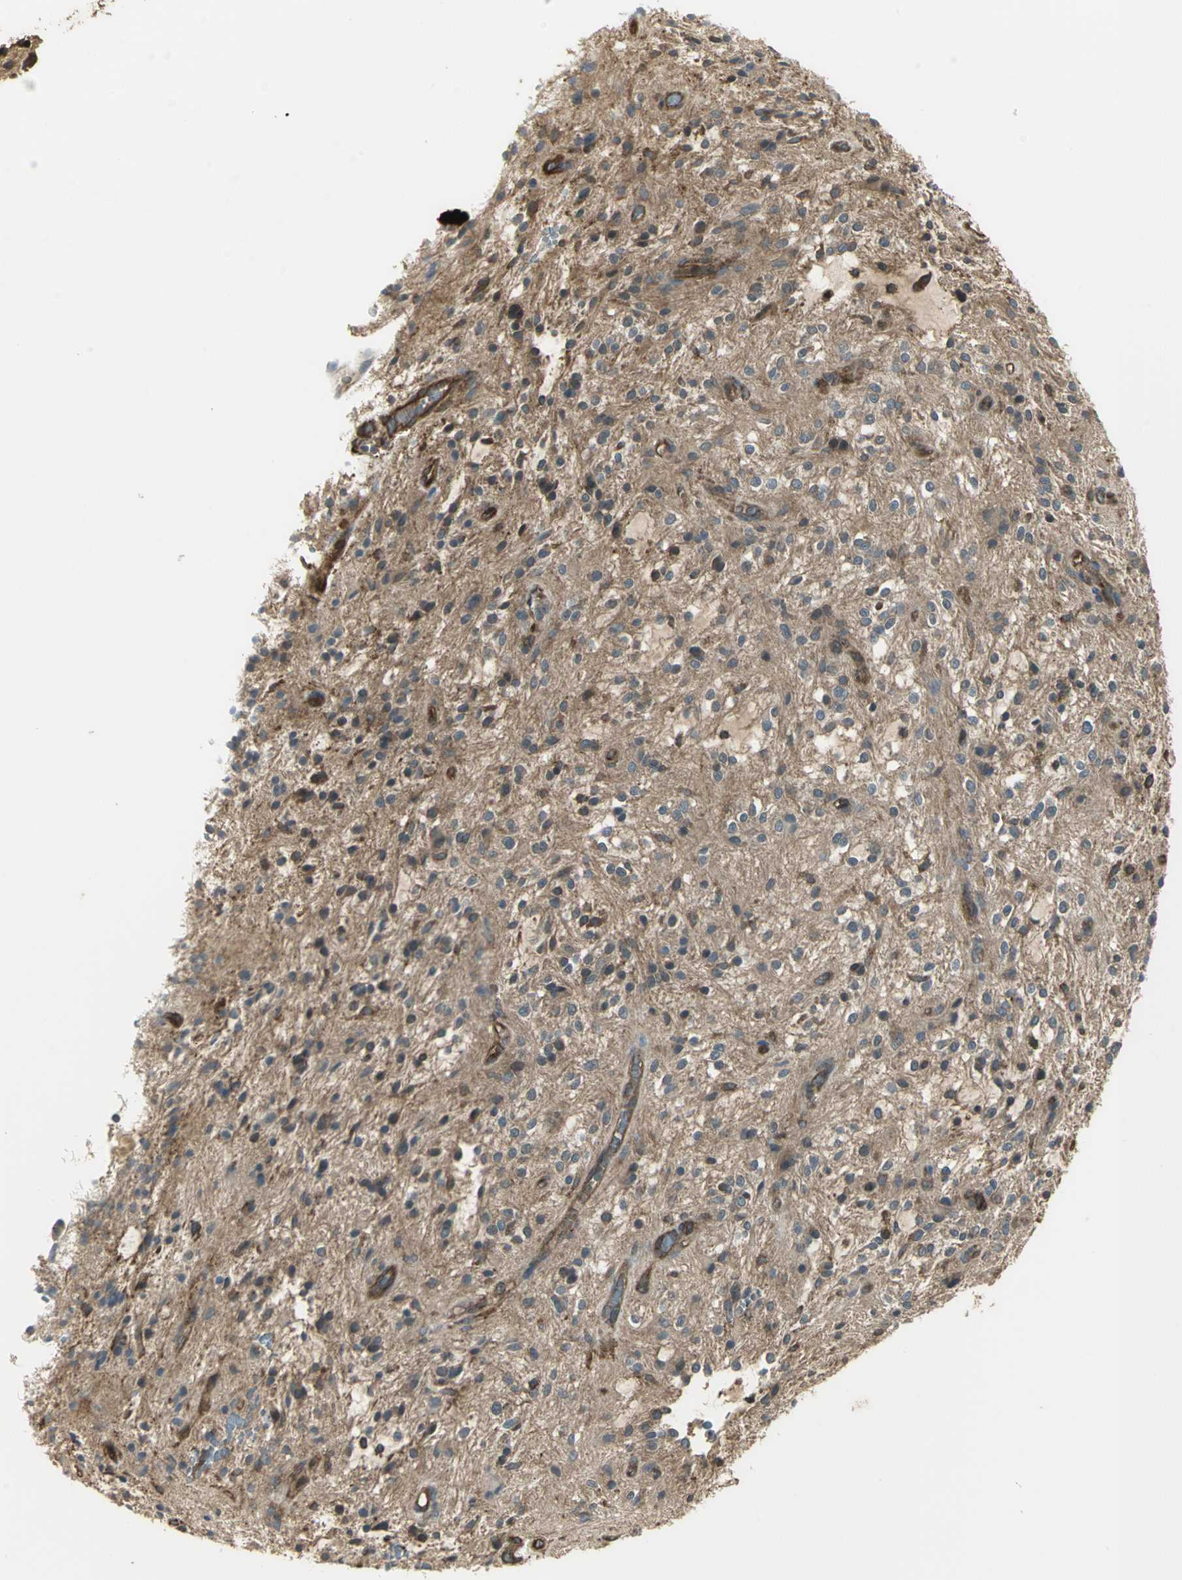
{"staining": {"intensity": "moderate", "quantity": ">75%", "location": "cytoplasmic/membranous"}, "tissue": "glioma", "cell_type": "Tumor cells", "image_type": "cancer", "snomed": [{"axis": "morphology", "description": "Glioma, malignant, NOS"}, {"axis": "topography", "description": "Cerebellum"}], "caption": "A photomicrograph of malignant glioma stained for a protein exhibits moderate cytoplasmic/membranous brown staining in tumor cells. Immunohistochemistry stains the protein of interest in brown and the nuclei are stained blue.", "gene": "PRXL2B", "patient": {"sex": "female", "age": 10}}